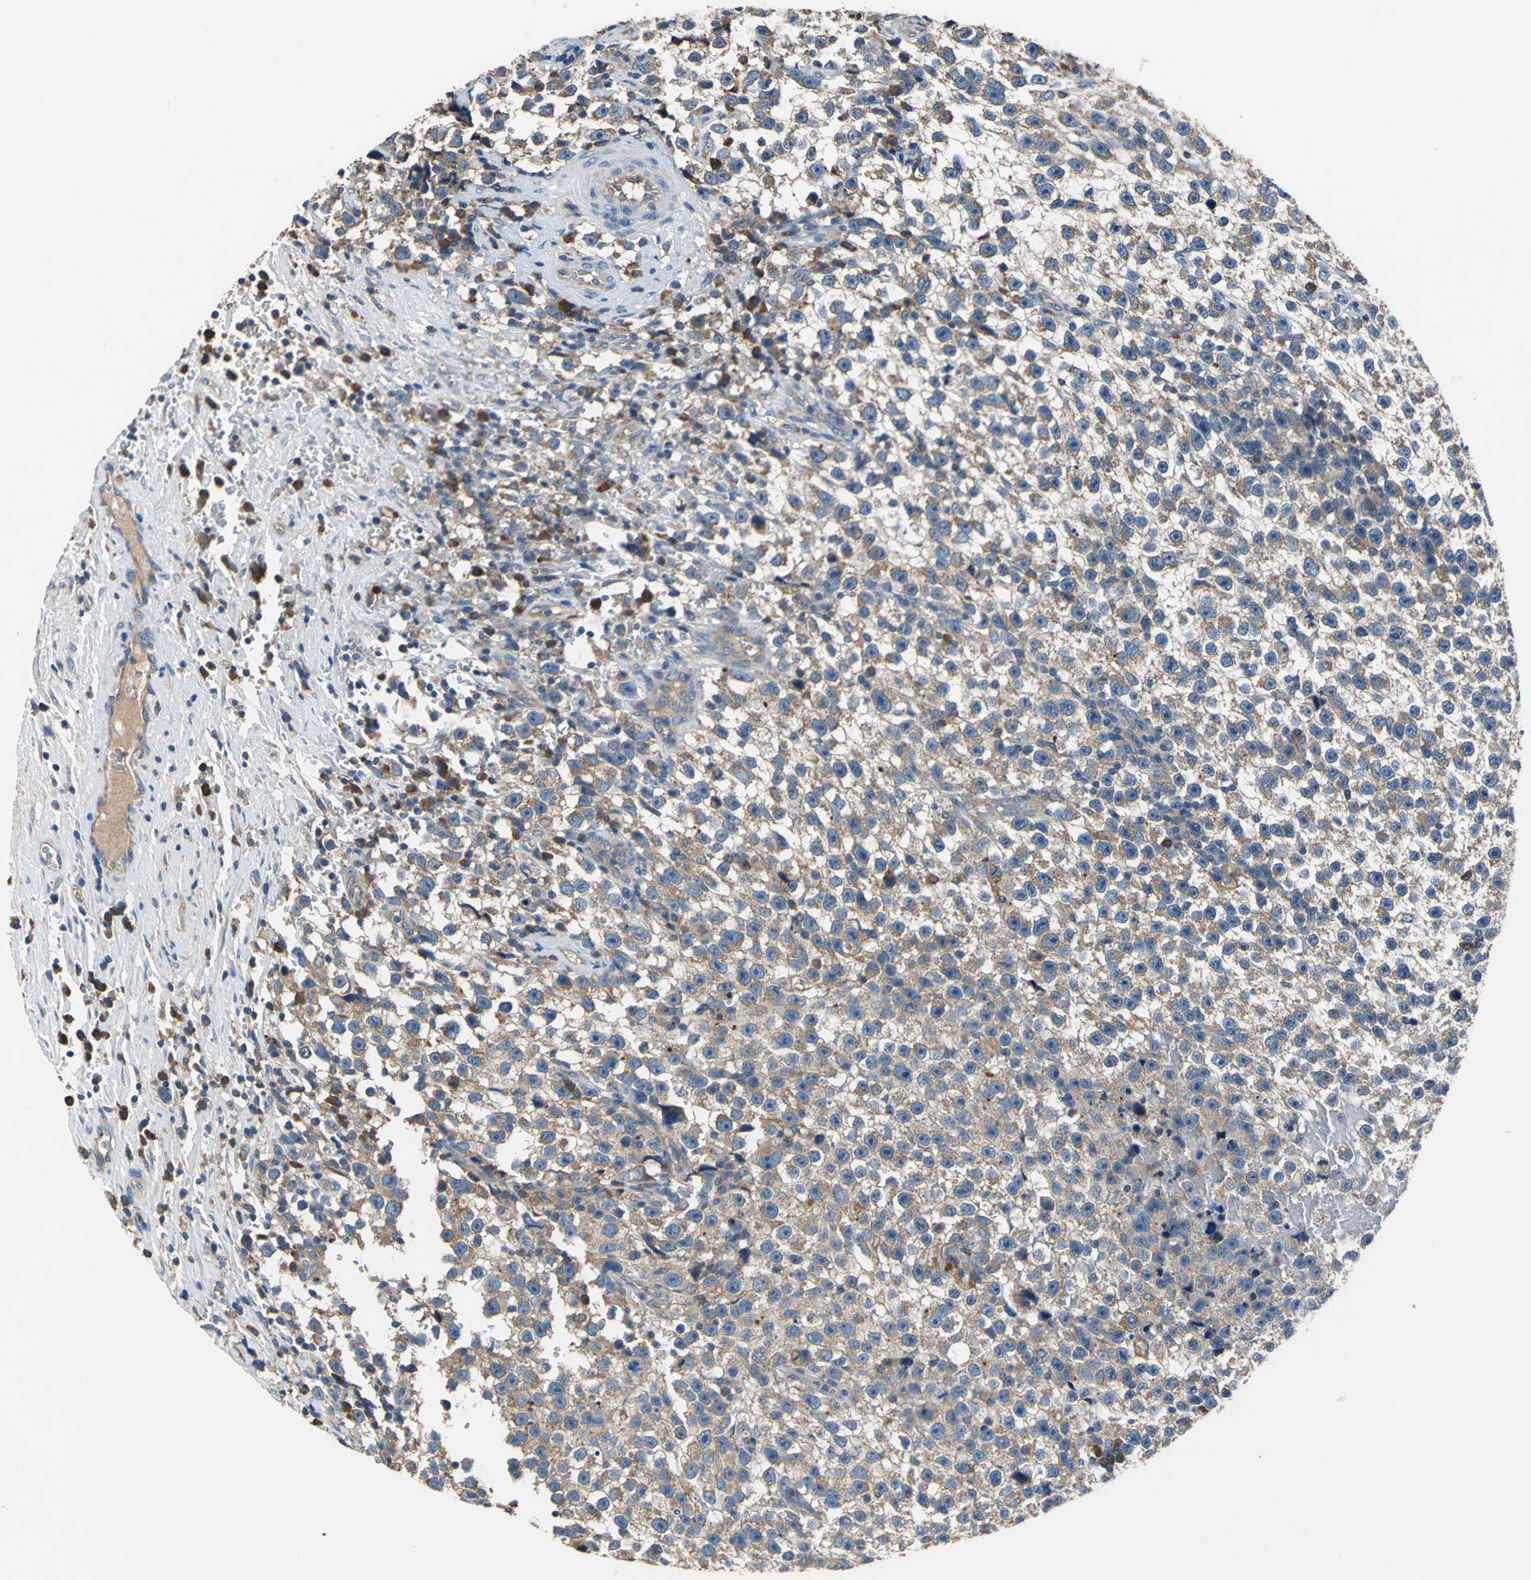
{"staining": {"intensity": "moderate", "quantity": ">75%", "location": "cytoplasmic/membranous"}, "tissue": "testis cancer", "cell_type": "Tumor cells", "image_type": "cancer", "snomed": [{"axis": "morphology", "description": "Seminoma, NOS"}, {"axis": "topography", "description": "Testis"}], "caption": "Immunohistochemical staining of human testis cancer (seminoma) exhibits medium levels of moderate cytoplasmic/membranous protein expression in approximately >75% of tumor cells. (Stains: DAB in brown, nuclei in blue, Microscopy: brightfield microscopy at high magnification).", "gene": "HEPH", "patient": {"sex": "male", "age": 33}}